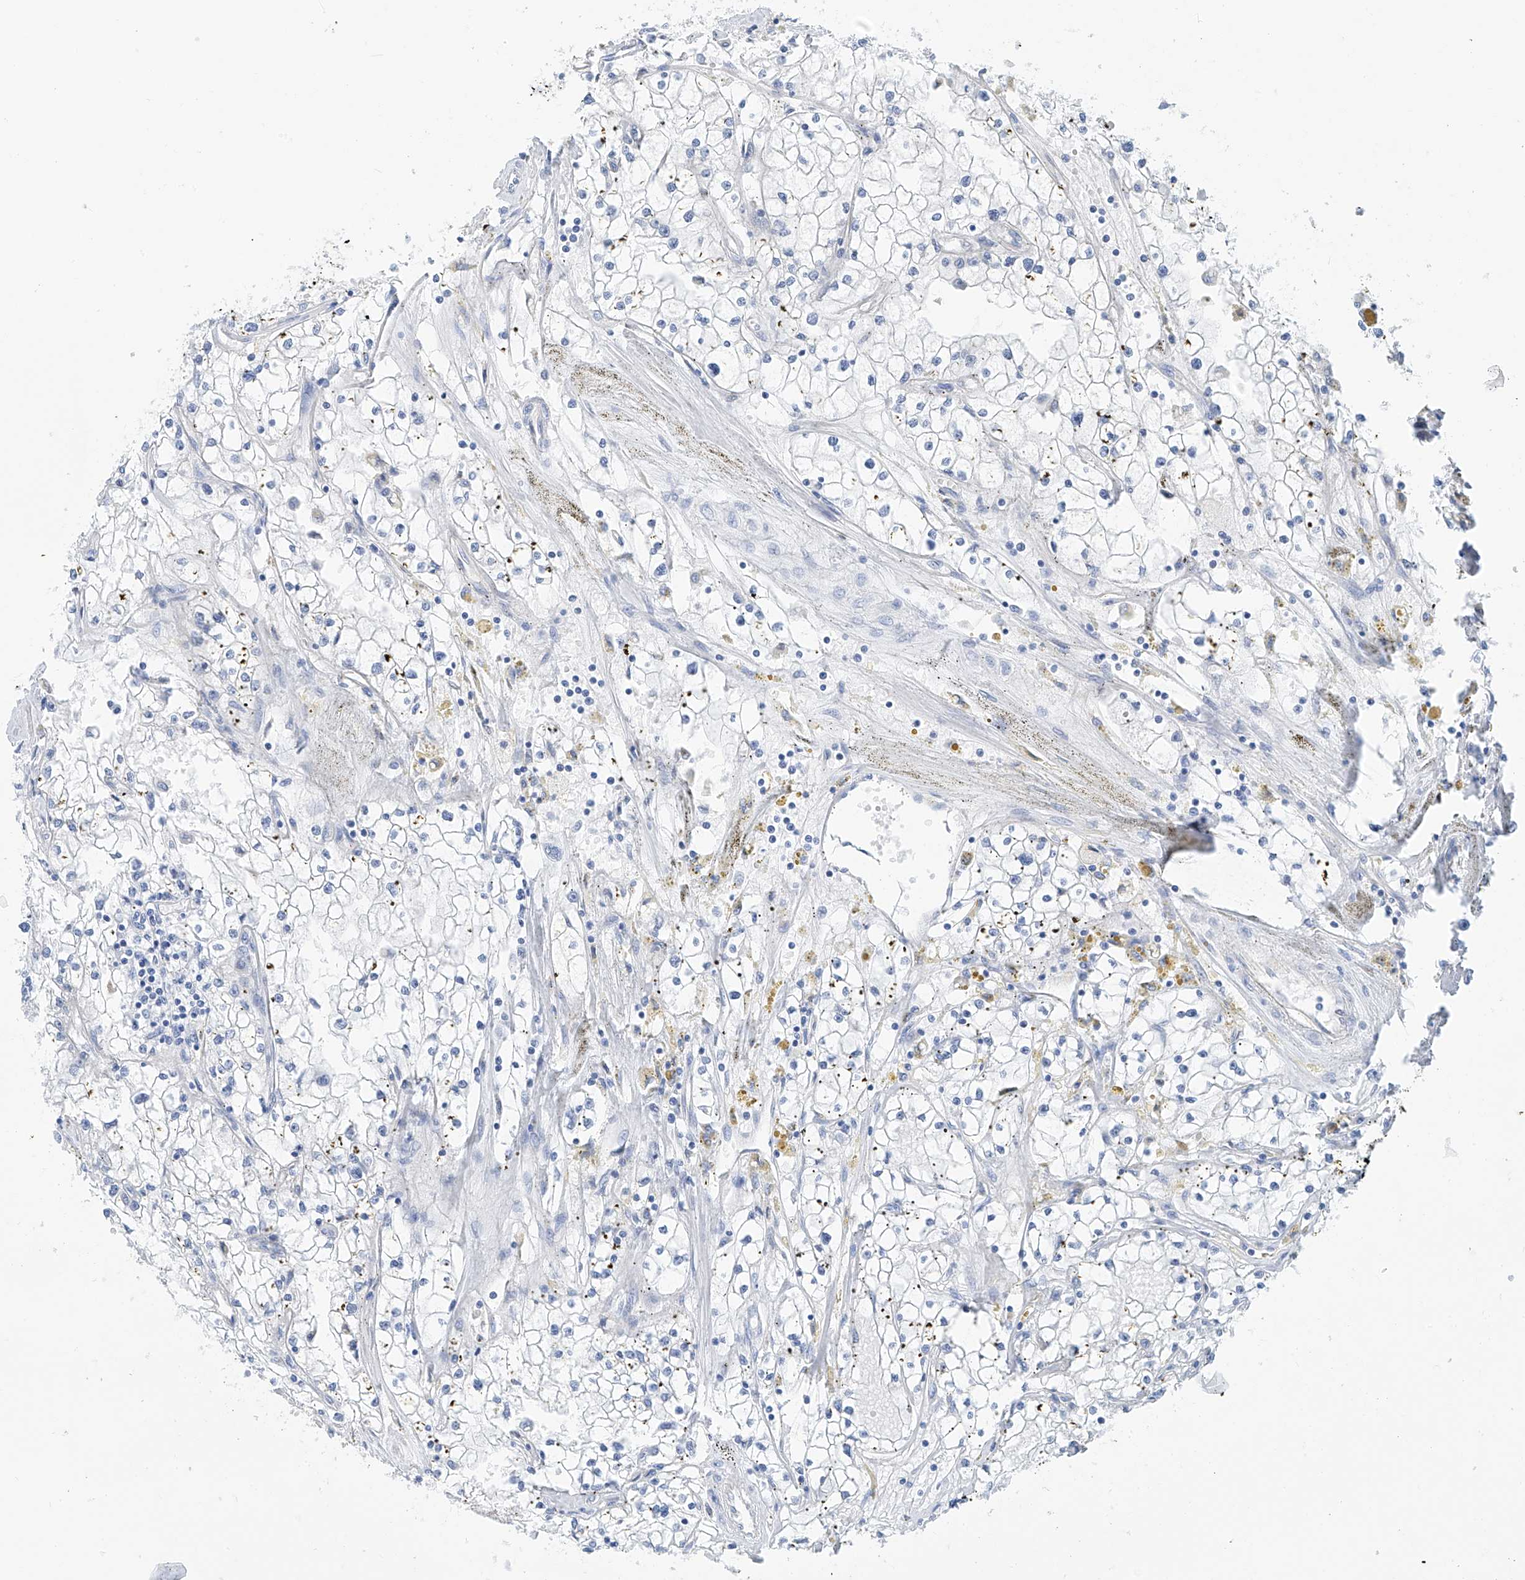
{"staining": {"intensity": "negative", "quantity": "none", "location": "none"}, "tissue": "renal cancer", "cell_type": "Tumor cells", "image_type": "cancer", "snomed": [{"axis": "morphology", "description": "Adenocarcinoma, NOS"}, {"axis": "topography", "description": "Kidney"}], "caption": "IHC image of neoplastic tissue: human renal cancer stained with DAB (3,3'-diaminobenzidine) demonstrates no significant protein positivity in tumor cells. (IHC, brightfield microscopy, high magnification).", "gene": "PIK3C2B", "patient": {"sex": "male", "age": 56}}